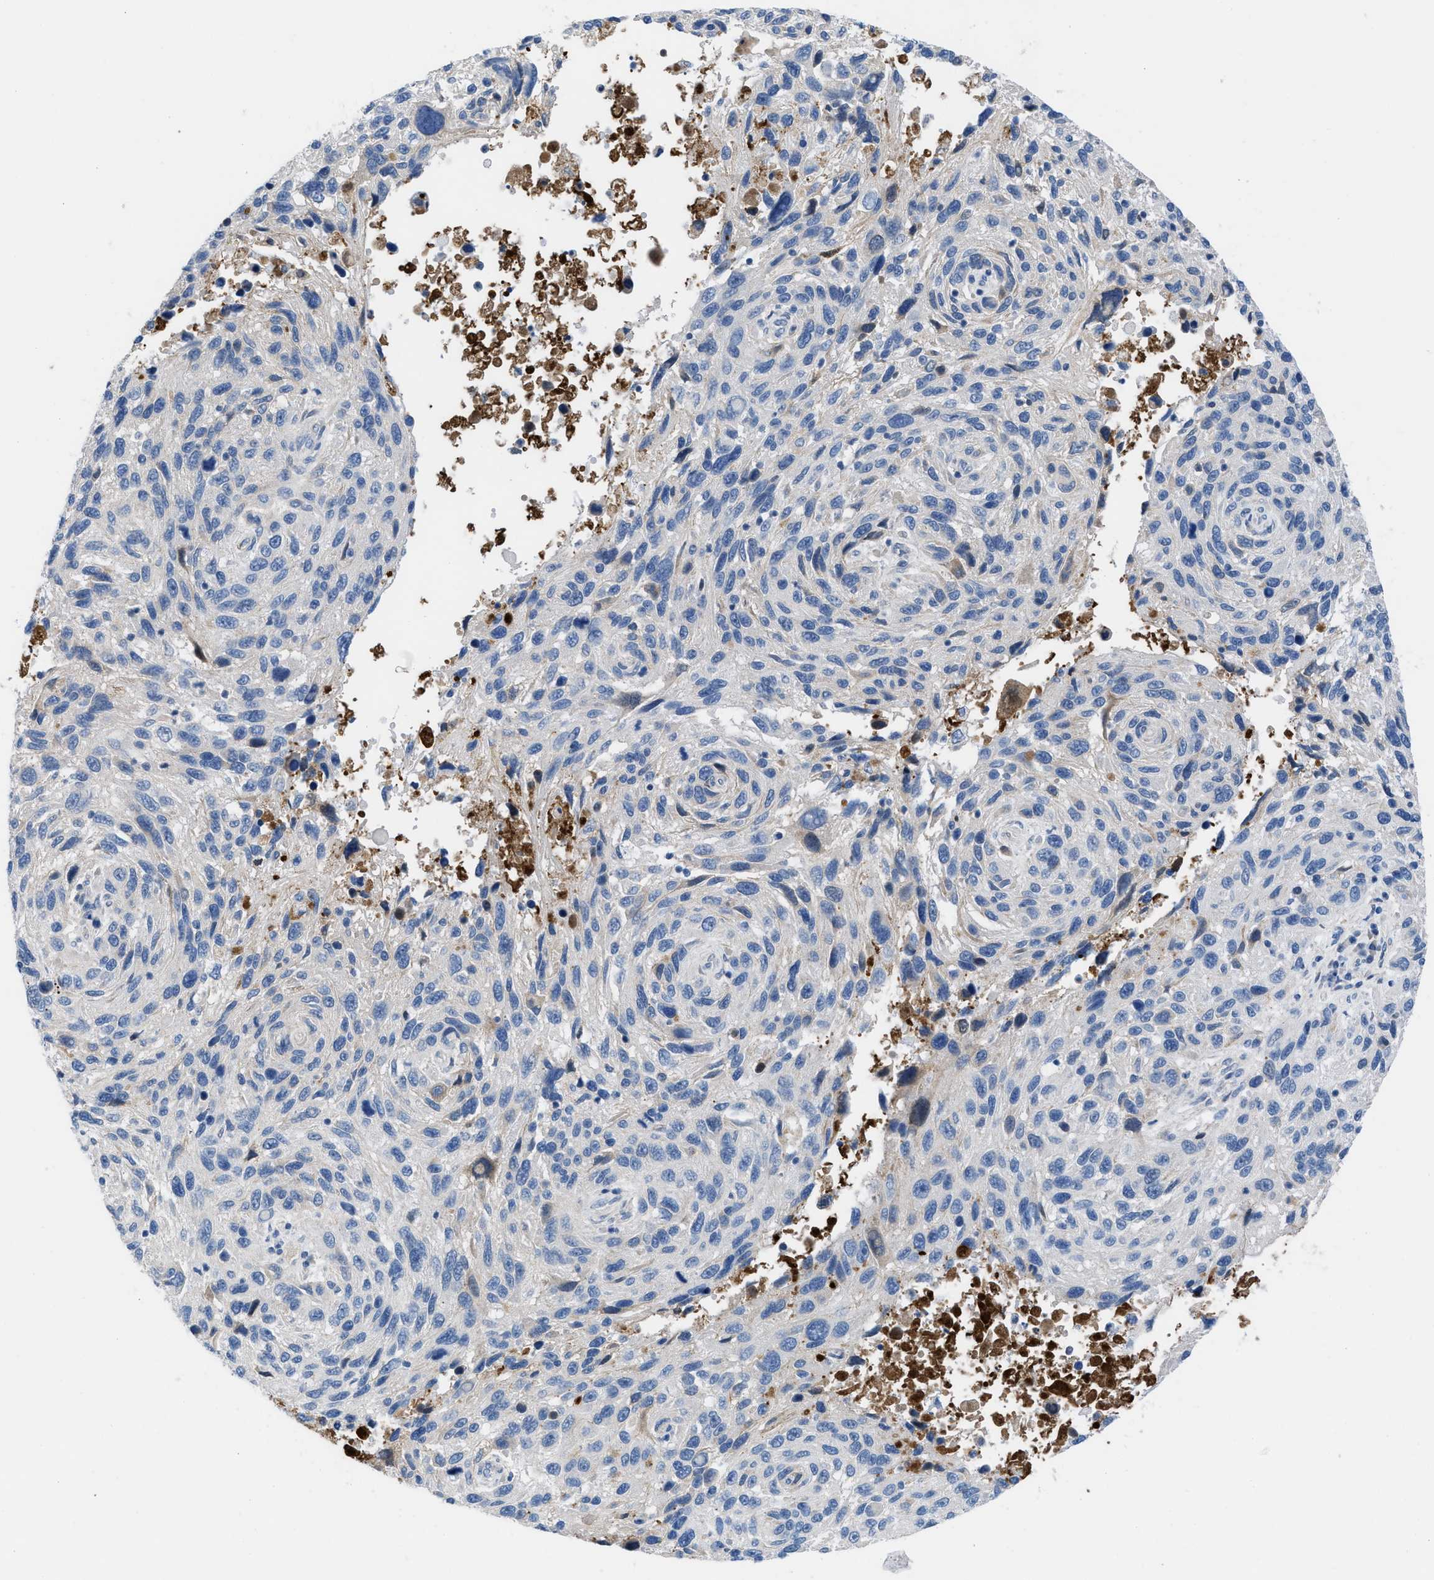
{"staining": {"intensity": "negative", "quantity": "none", "location": "none"}, "tissue": "melanoma", "cell_type": "Tumor cells", "image_type": "cancer", "snomed": [{"axis": "morphology", "description": "Malignant melanoma, NOS"}, {"axis": "topography", "description": "Skin"}], "caption": "There is no significant staining in tumor cells of melanoma.", "gene": "HPX", "patient": {"sex": "male", "age": 53}}